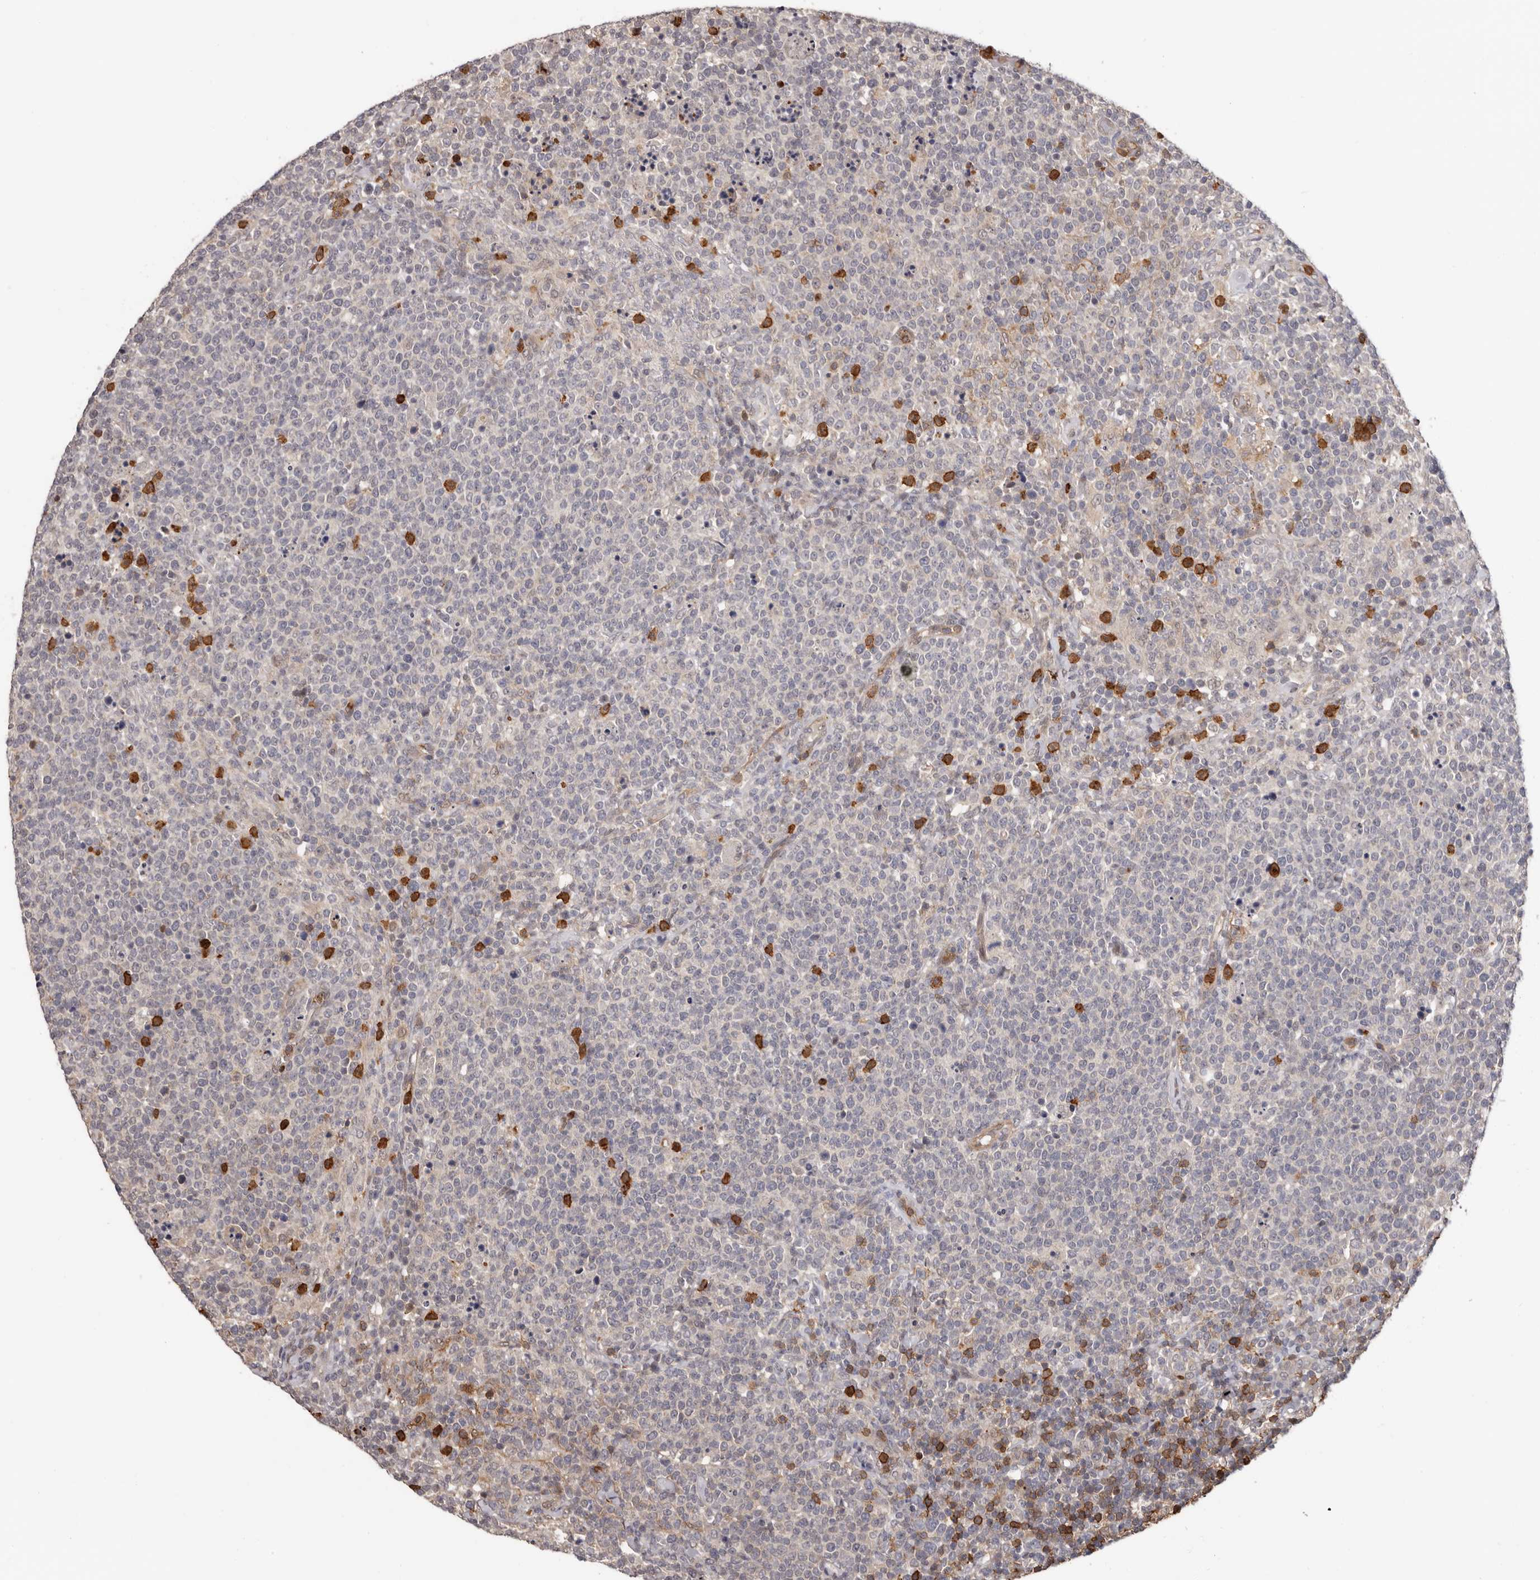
{"staining": {"intensity": "moderate", "quantity": "<25%", "location": "cytoplasmic/membranous"}, "tissue": "lymphoma", "cell_type": "Tumor cells", "image_type": "cancer", "snomed": [{"axis": "morphology", "description": "Malignant lymphoma, non-Hodgkin's type, High grade"}, {"axis": "topography", "description": "Lymph node"}], "caption": "Immunohistochemical staining of lymphoma reveals low levels of moderate cytoplasmic/membranous staining in about <25% of tumor cells. (DAB (3,3'-diaminobenzidine) = brown stain, brightfield microscopy at high magnification).", "gene": "PRR12", "patient": {"sex": "male", "age": 61}}